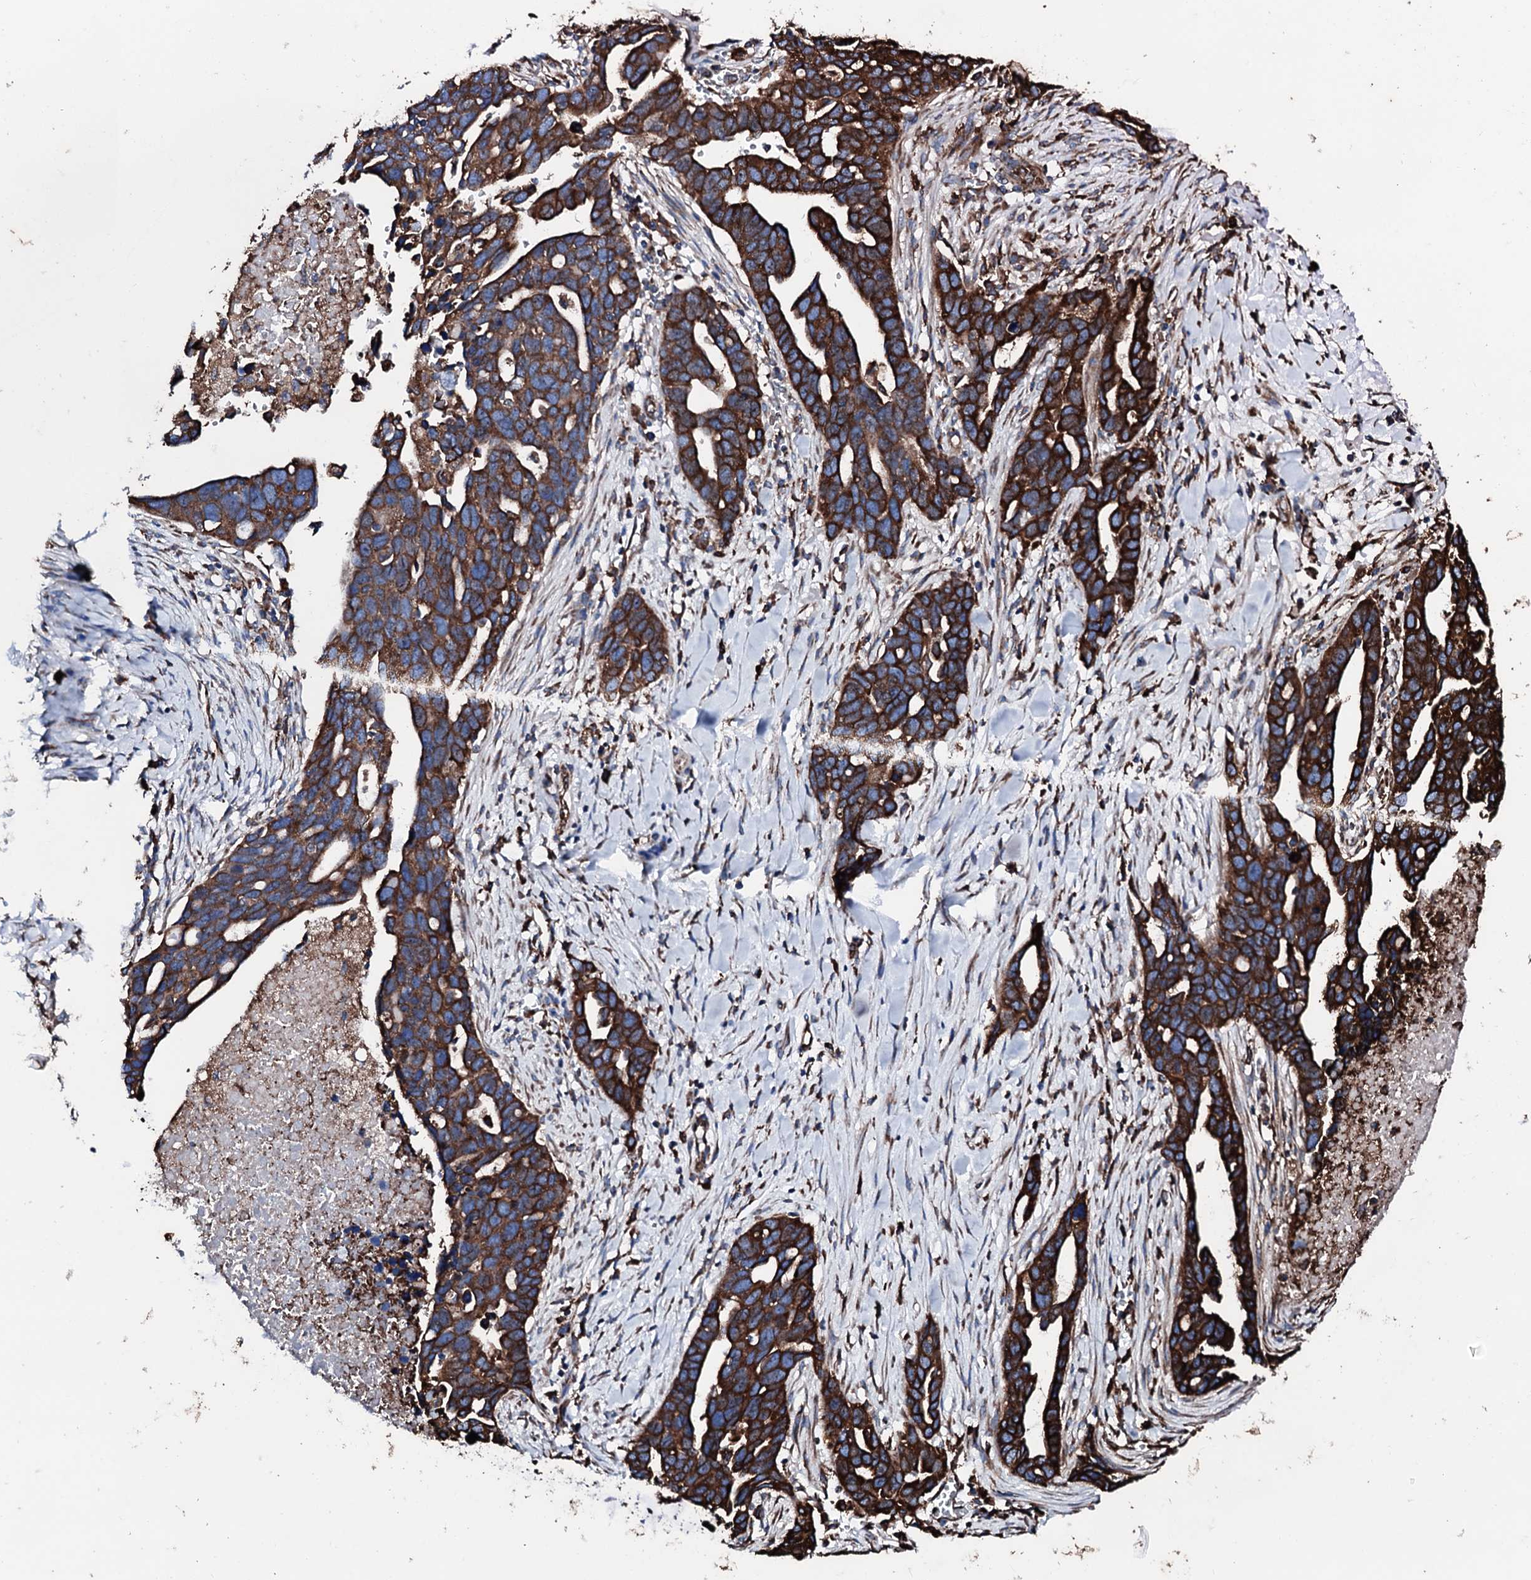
{"staining": {"intensity": "strong", "quantity": ">75%", "location": "cytoplasmic/membranous"}, "tissue": "ovarian cancer", "cell_type": "Tumor cells", "image_type": "cancer", "snomed": [{"axis": "morphology", "description": "Cystadenocarcinoma, serous, NOS"}, {"axis": "topography", "description": "Ovary"}], "caption": "There is high levels of strong cytoplasmic/membranous expression in tumor cells of ovarian cancer (serous cystadenocarcinoma), as demonstrated by immunohistochemical staining (brown color).", "gene": "AMDHD1", "patient": {"sex": "female", "age": 54}}